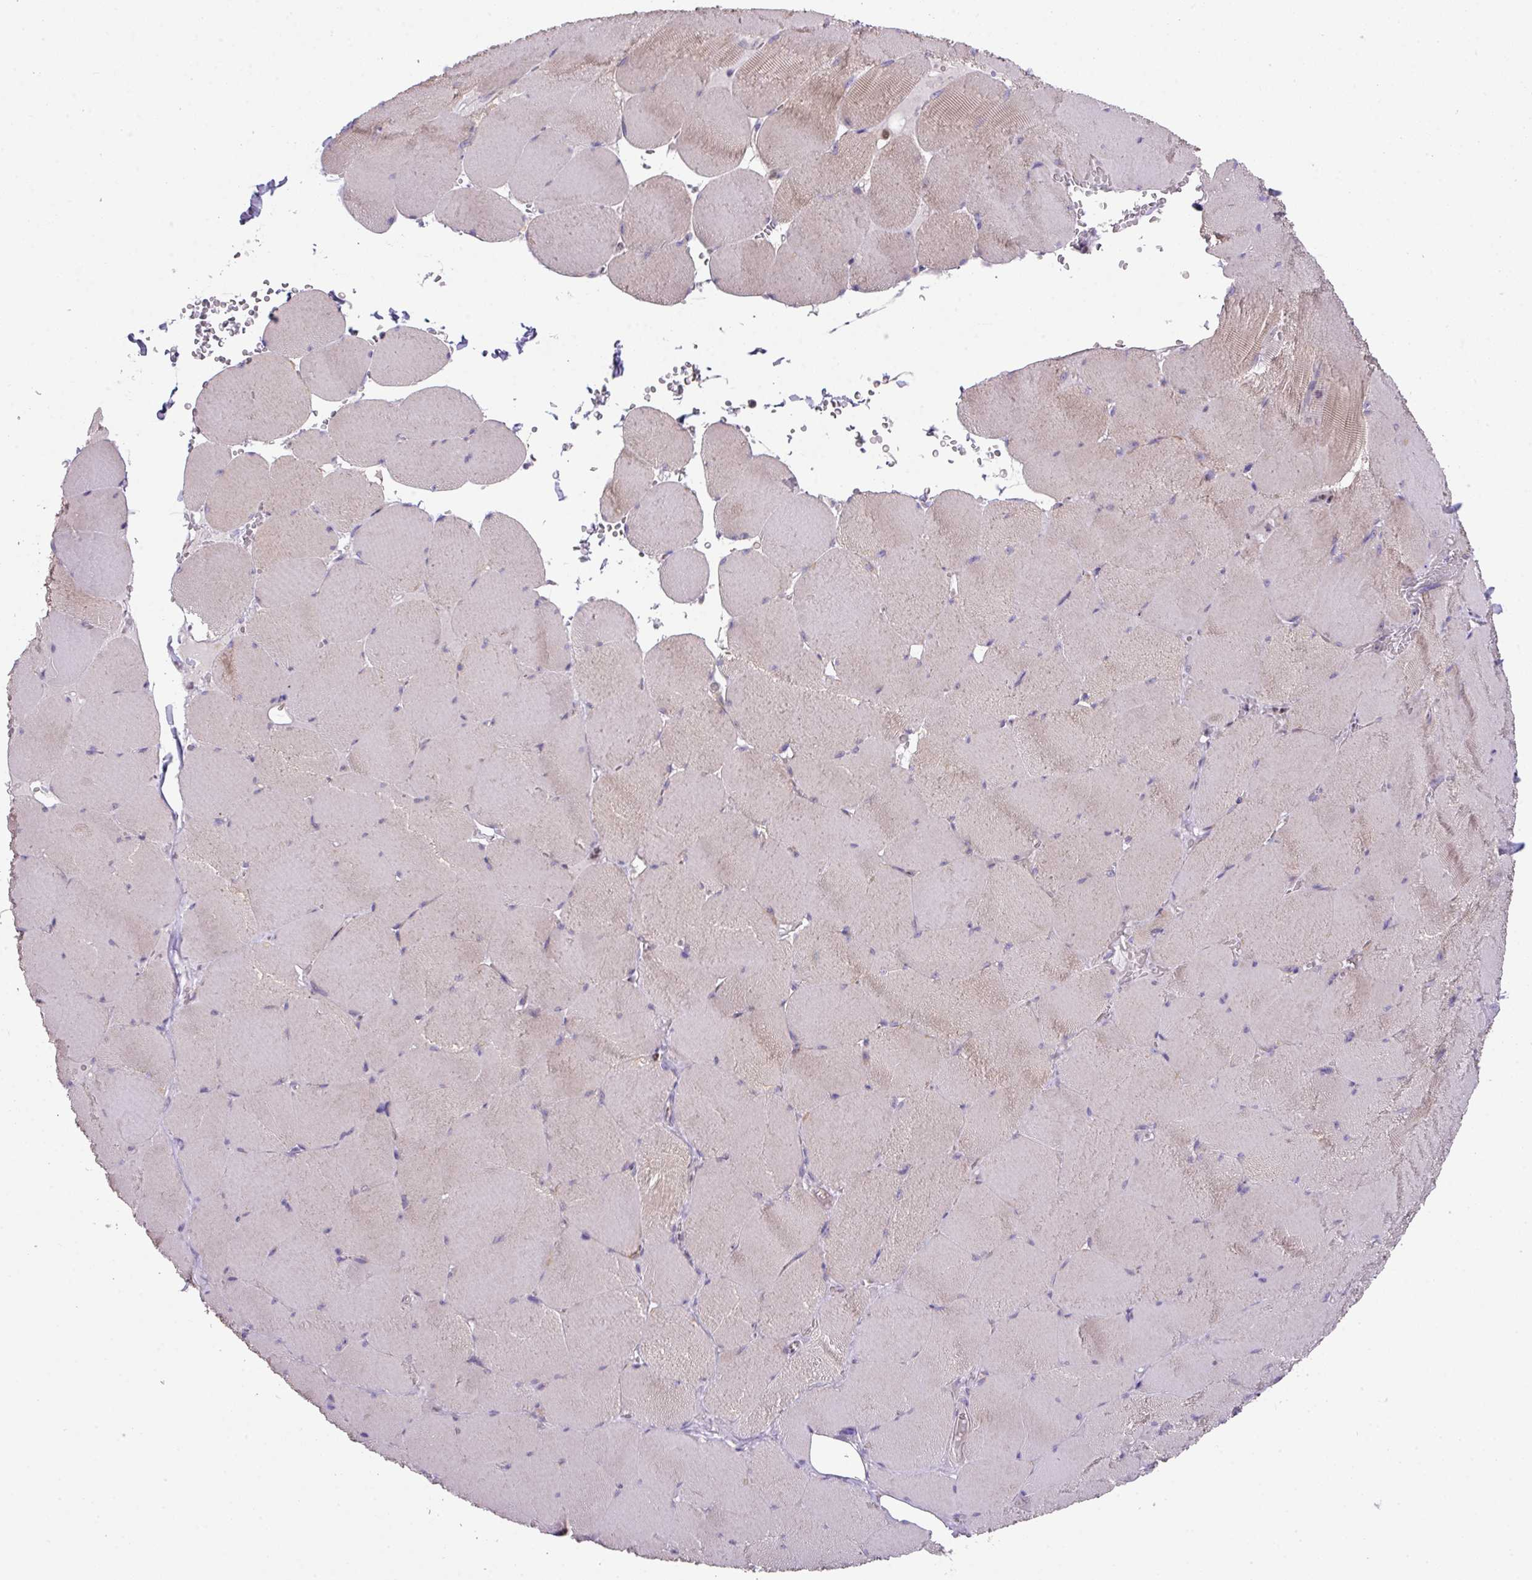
{"staining": {"intensity": "weak", "quantity": ">75%", "location": "cytoplasmic/membranous"}, "tissue": "skeletal muscle", "cell_type": "Myocytes", "image_type": "normal", "snomed": [{"axis": "morphology", "description": "Normal tissue, NOS"}, {"axis": "topography", "description": "Skeletal muscle"}, {"axis": "topography", "description": "Head-Neck"}], "caption": "Myocytes display low levels of weak cytoplasmic/membranous expression in about >75% of cells in benign skeletal muscle. The protein of interest is stained brown, and the nuclei are stained in blue (DAB IHC with brightfield microscopy, high magnification).", "gene": "ZNF394", "patient": {"sex": "male", "age": 66}}